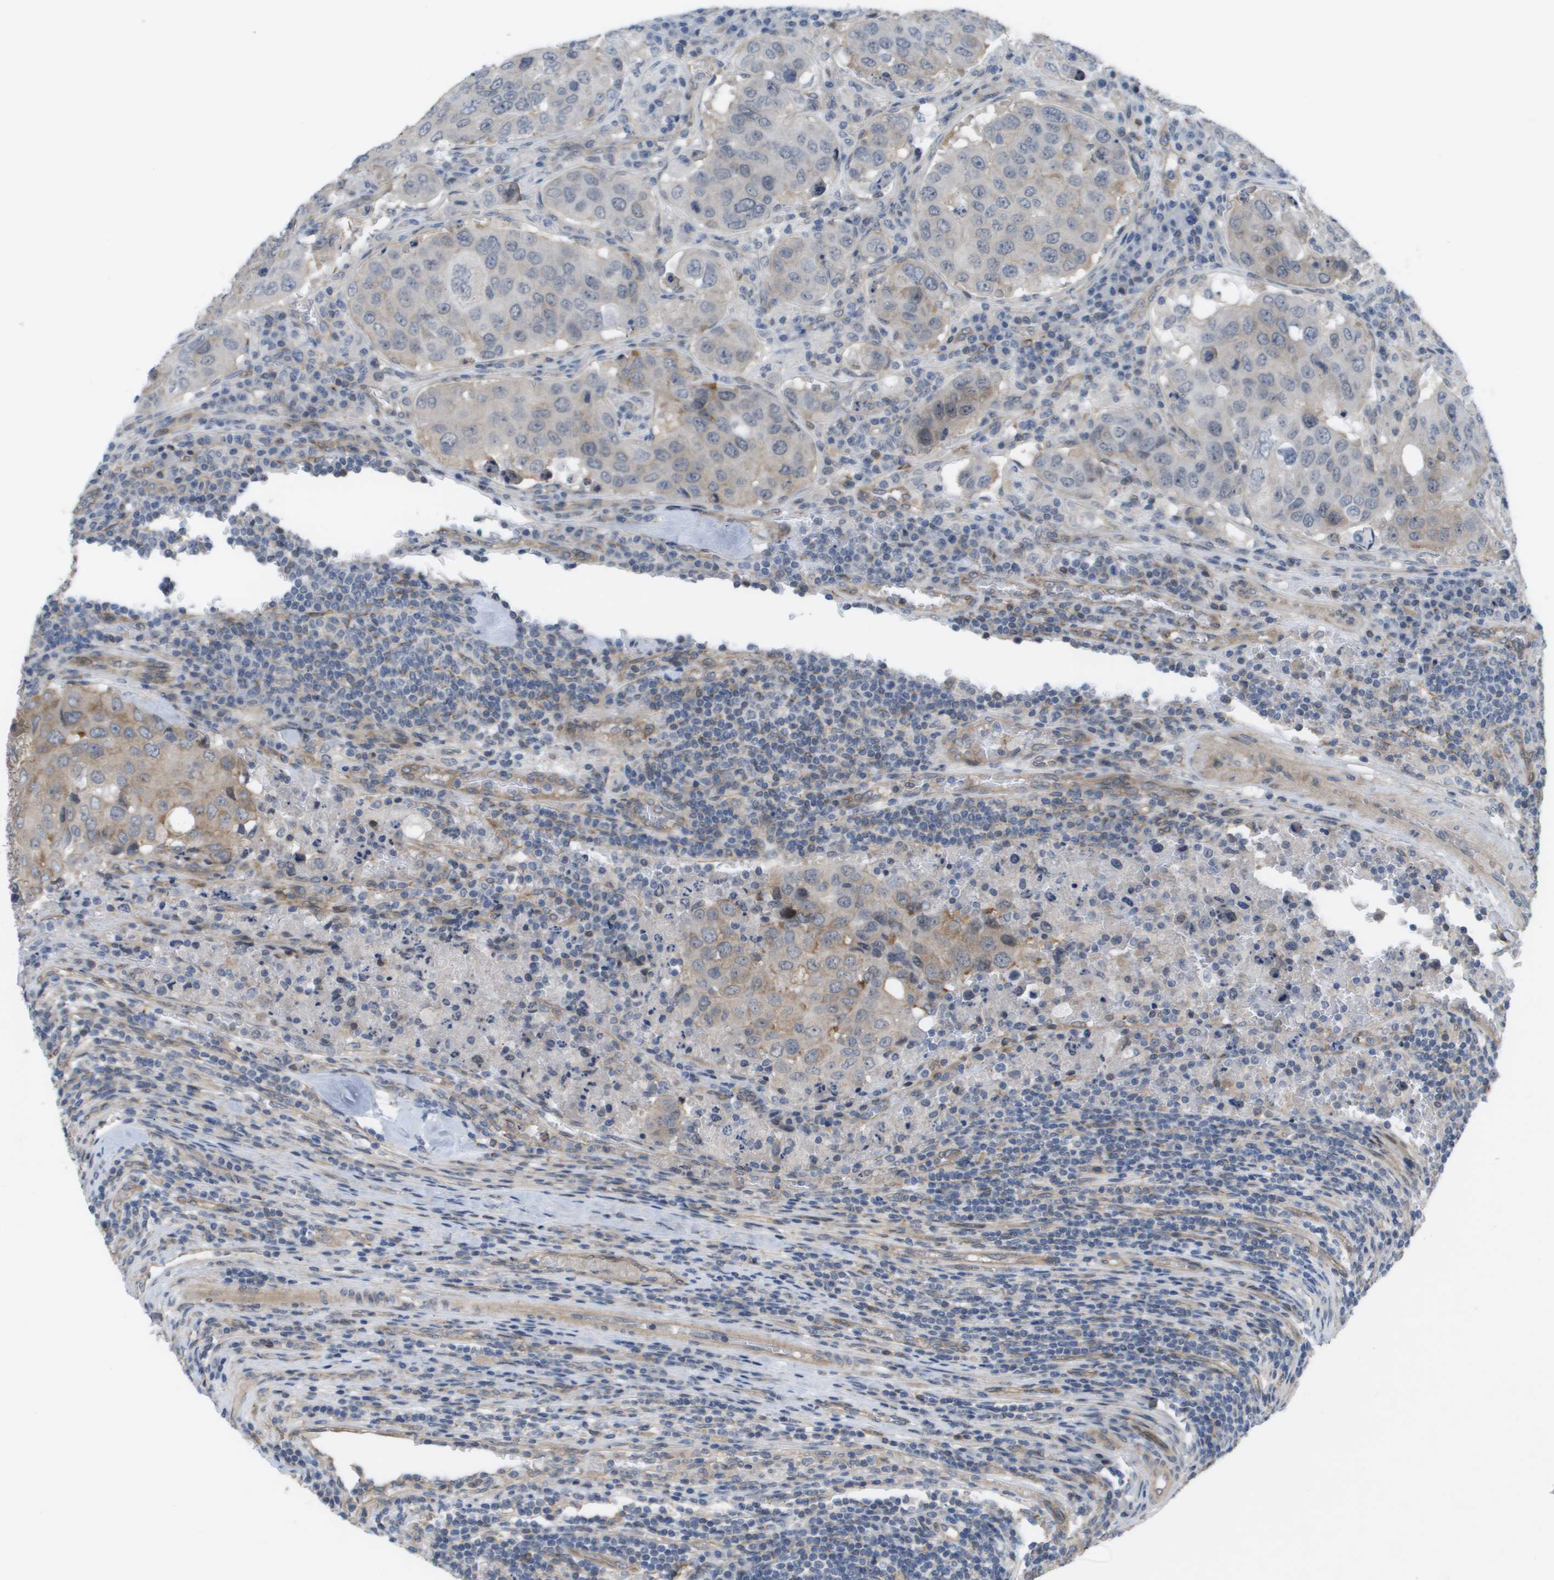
{"staining": {"intensity": "negative", "quantity": "none", "location": "none"}, "tissue": "urothelial cancer", "cell_type": "Tumor cells", "image_type": "cancer", "snomed": [{"axis": "morphology", "description": "Urothelial carcinoma, High grade"}, {"axis": "topography", "description": "Lymph node"}, {"axis": "topography", "description": "Urinary bladder"}], "caption": "This is an immunohistochemistry photomicrograph of urothelial cancer. There is no staining in tumor cells.", "gene": "MTARC2", "patient": {"sex": "male", "age": 51}}